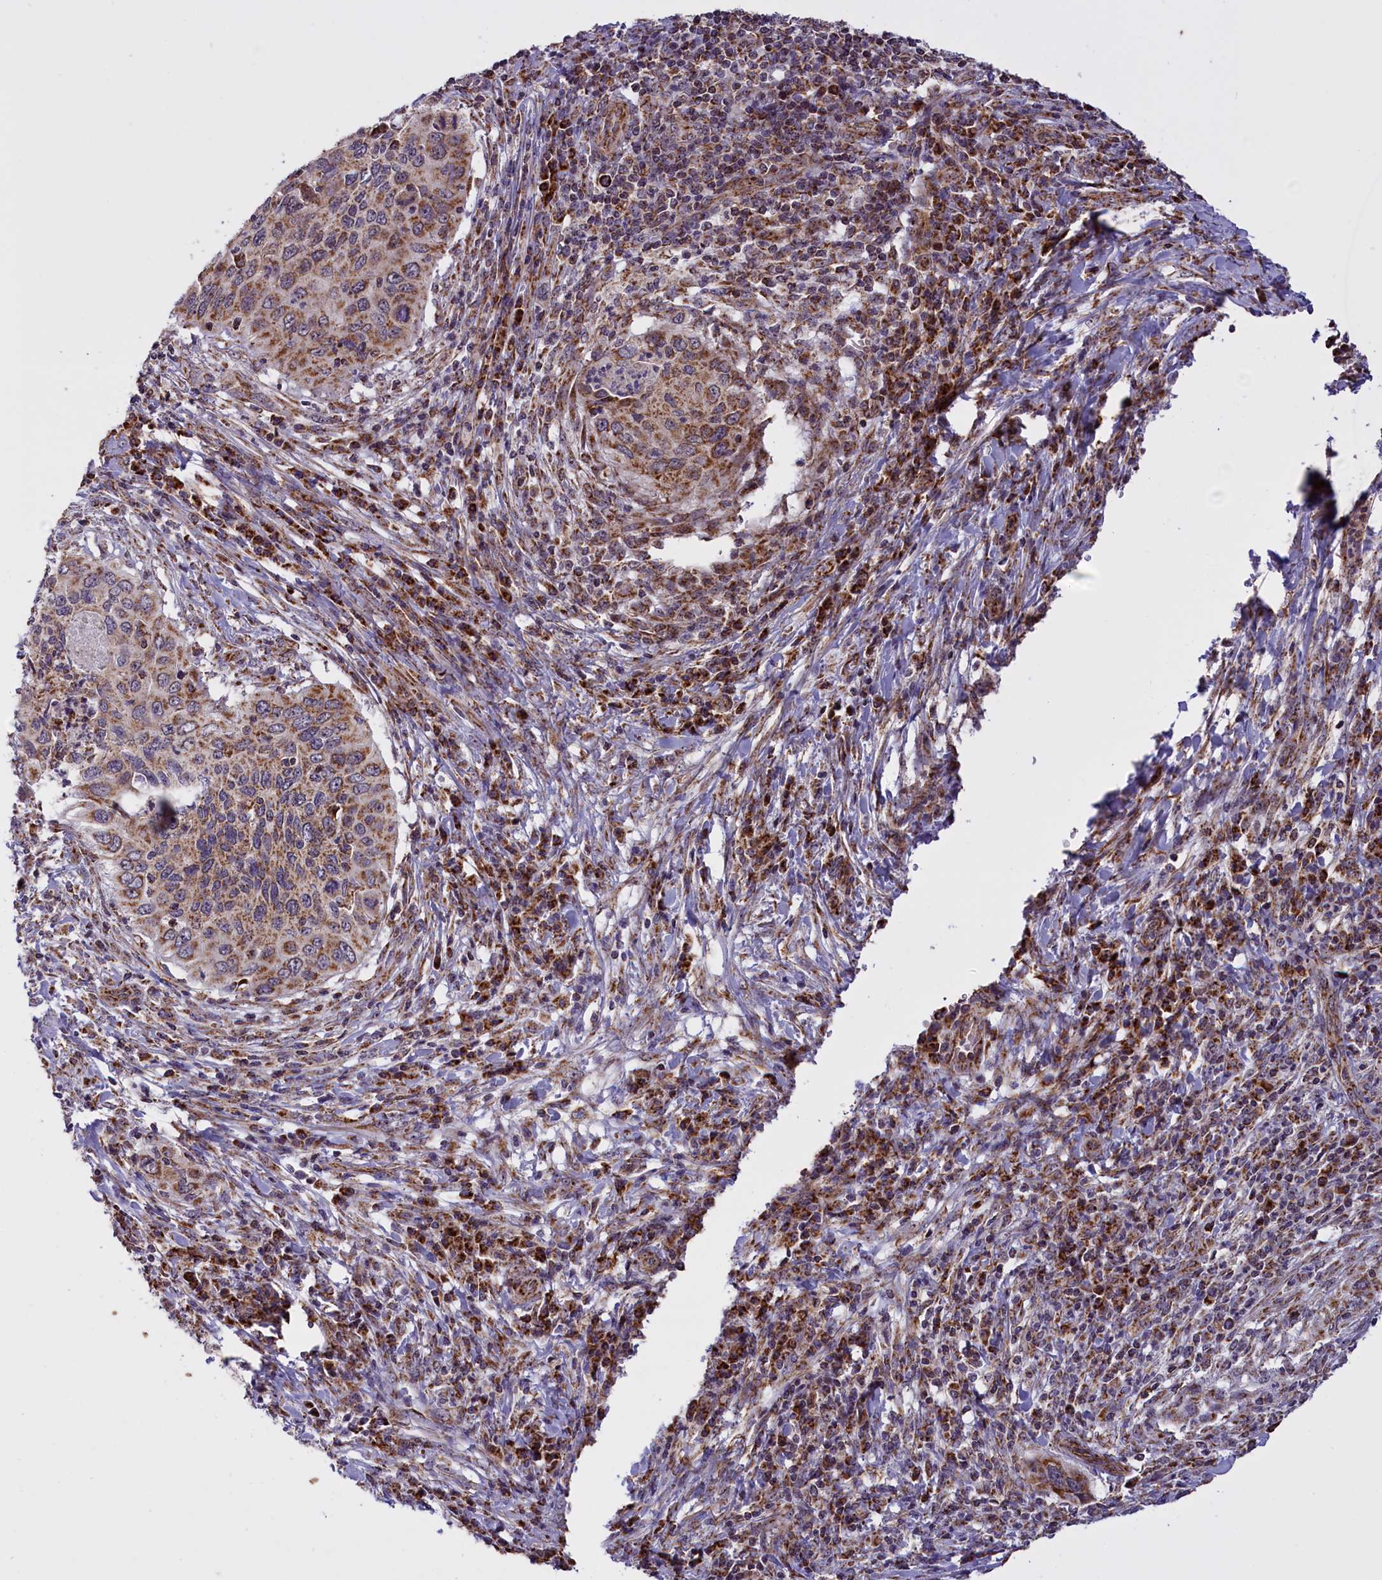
{"staining": {"intensity": "moderate", "quantity": "25%-75%", "location": "cytoplasmic/membranous"}, "tissue": "cervical cancer", "cell_type": "Tumor cells", "image_type": "cancer", "snomed": [{"axis": "morphology", "description": "Squamous cell carcinoma, NOS"}, {"axis": "topography", "description": "Cervix"}], "caption": "Protein expression by immunohistochemistry exhibits moderate cytoplasmic/membranous positivity in approximately 25%-75% of tumor cells in cervical squamous cell carcinoma.", "gene": "NDUFS5", "patient": {"sex": "female", "age": 38}}